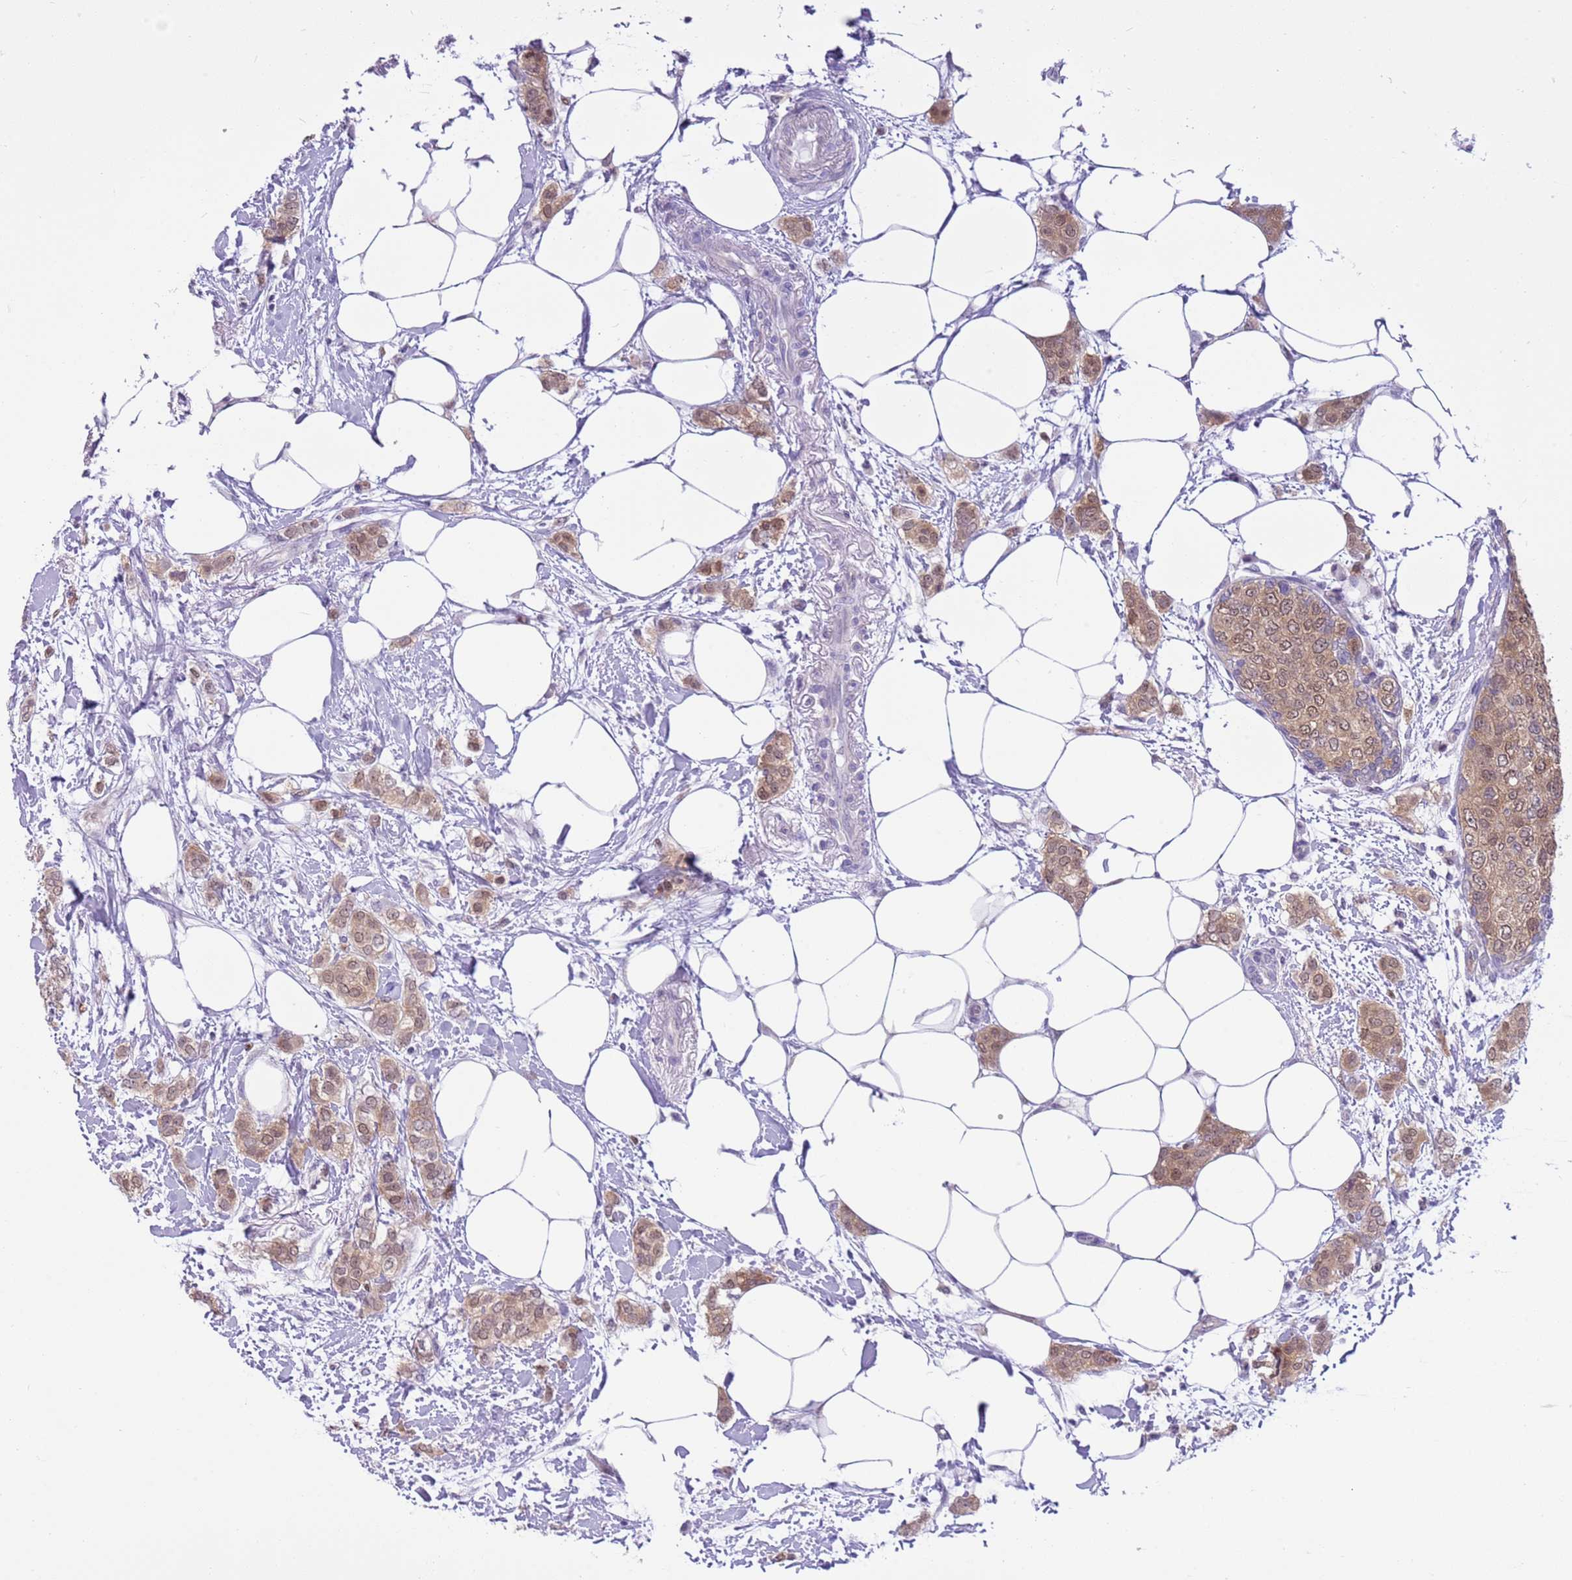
{"staining": {"intensity": "moderate", "quantity": ">75%", "location": "cytoplasmic/membranous,nuclear"}, "tissue": "breast cancer", "cell_type": "Tumor cells", "image_type": "cancer", "snomed": [{"axis": "morphology", "description": "Duct carcinoma"}, {"axis": "topography", "description": "Breast"}], "caption": "IHC staining of breast invasive ductal carcinoma, which exhibits medium levels of moderate cytoplasmic/membranous and nuclear staining in about >75% of tumor cells indicating moderate cytoplasmic/membranous and nuclear protein positivity. The staining was performed using DAB (3,3'-diaminobenzidine) (brown) for protein detection and nuclei were counterstained in hematoxylin (blue).", "gene": "DDI2", "patient": {"sex": "female", "age": 72}}